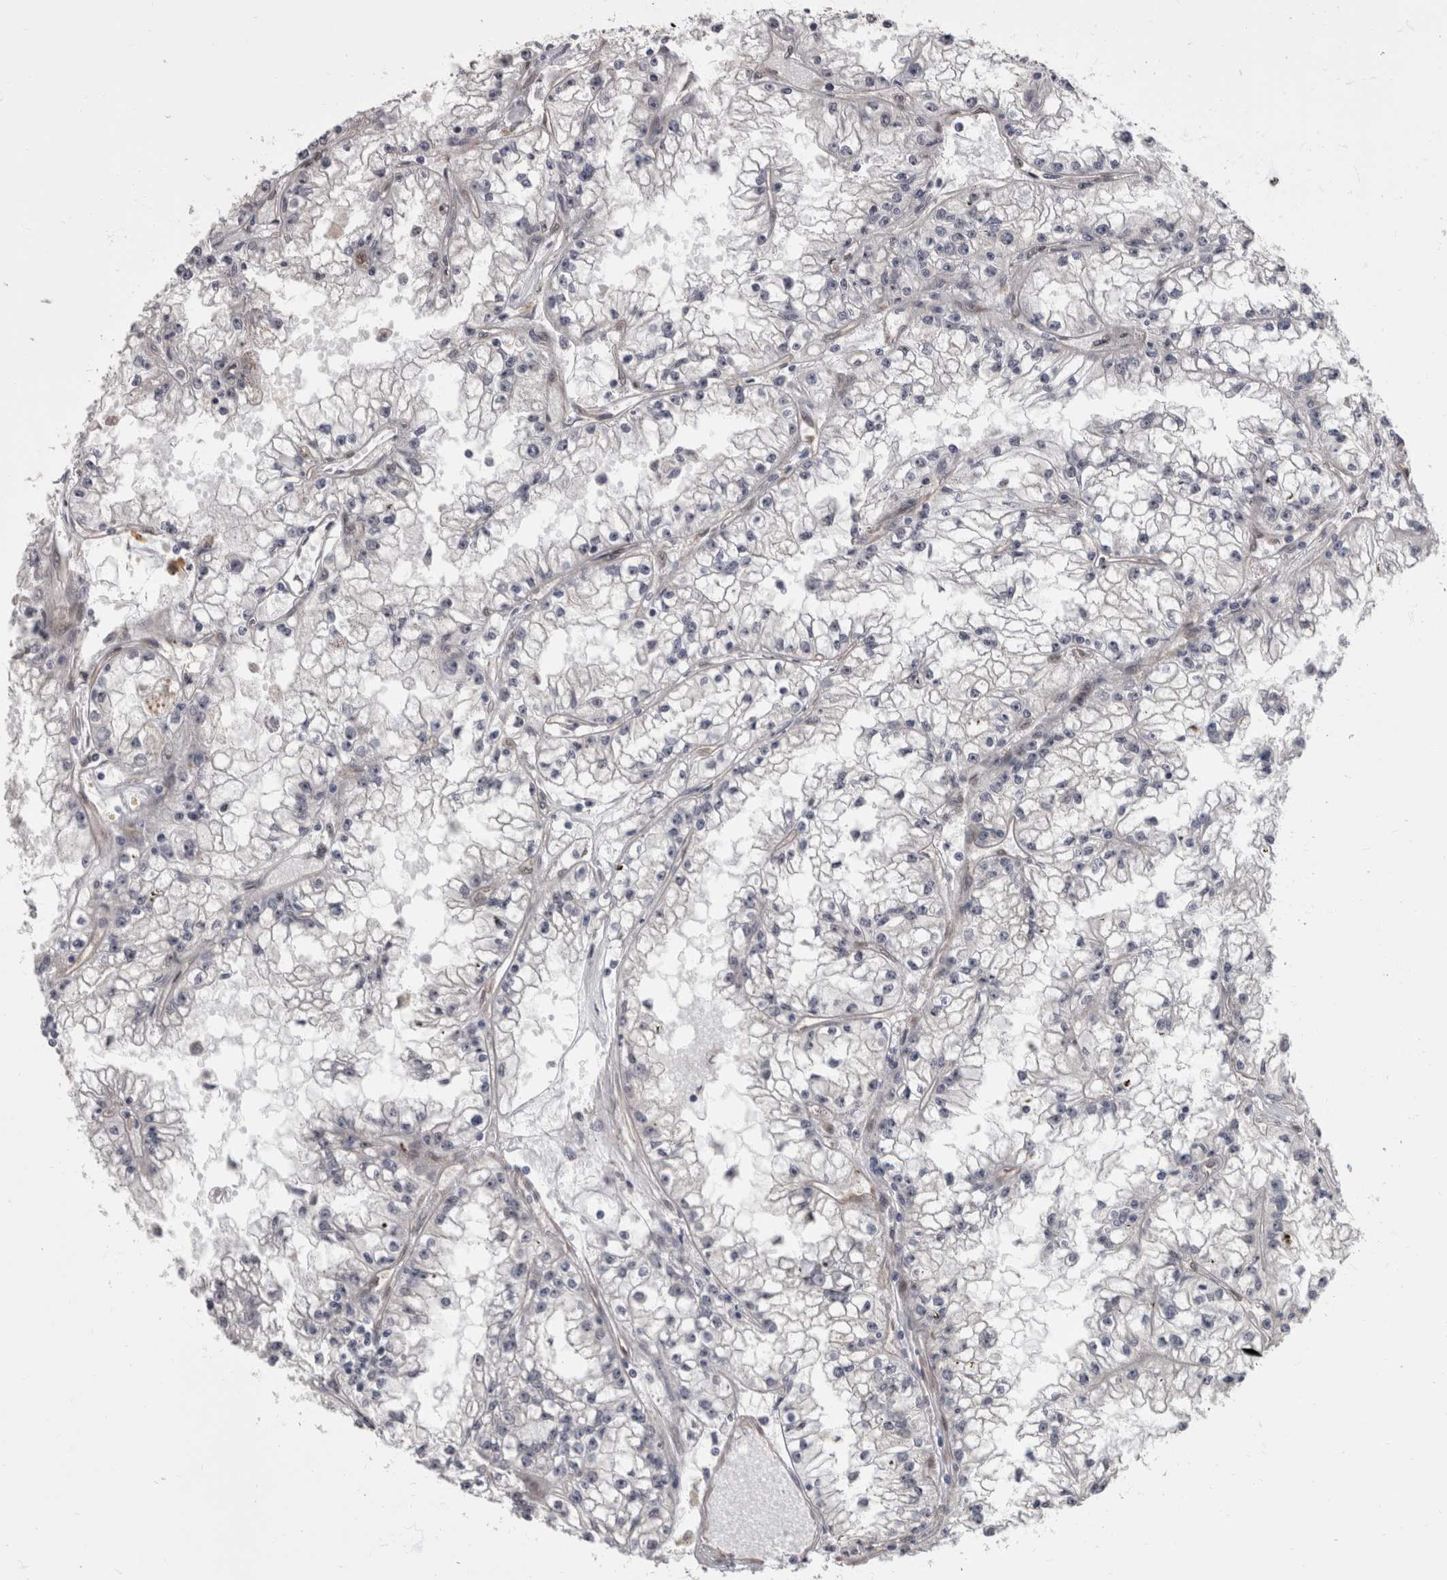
{"staining": {"intensity": "negative", "quantity": "none", "location": "none"}, "tissue": "renal cancer", "cell_type": "Tumor cells", "image_type": "cancer", "snomed": [{"axis": "morphology", "description": "Adenocarcinoma, NOS"}, {"axis": "topography", "description": "Kidney"}], "caption": "Human renal adenocarcinoma stained for a protein using IHC demonstrates no staining in tumor cells.", "gene": "AKT3", "patient": {"sex": "male", "age": 56}}